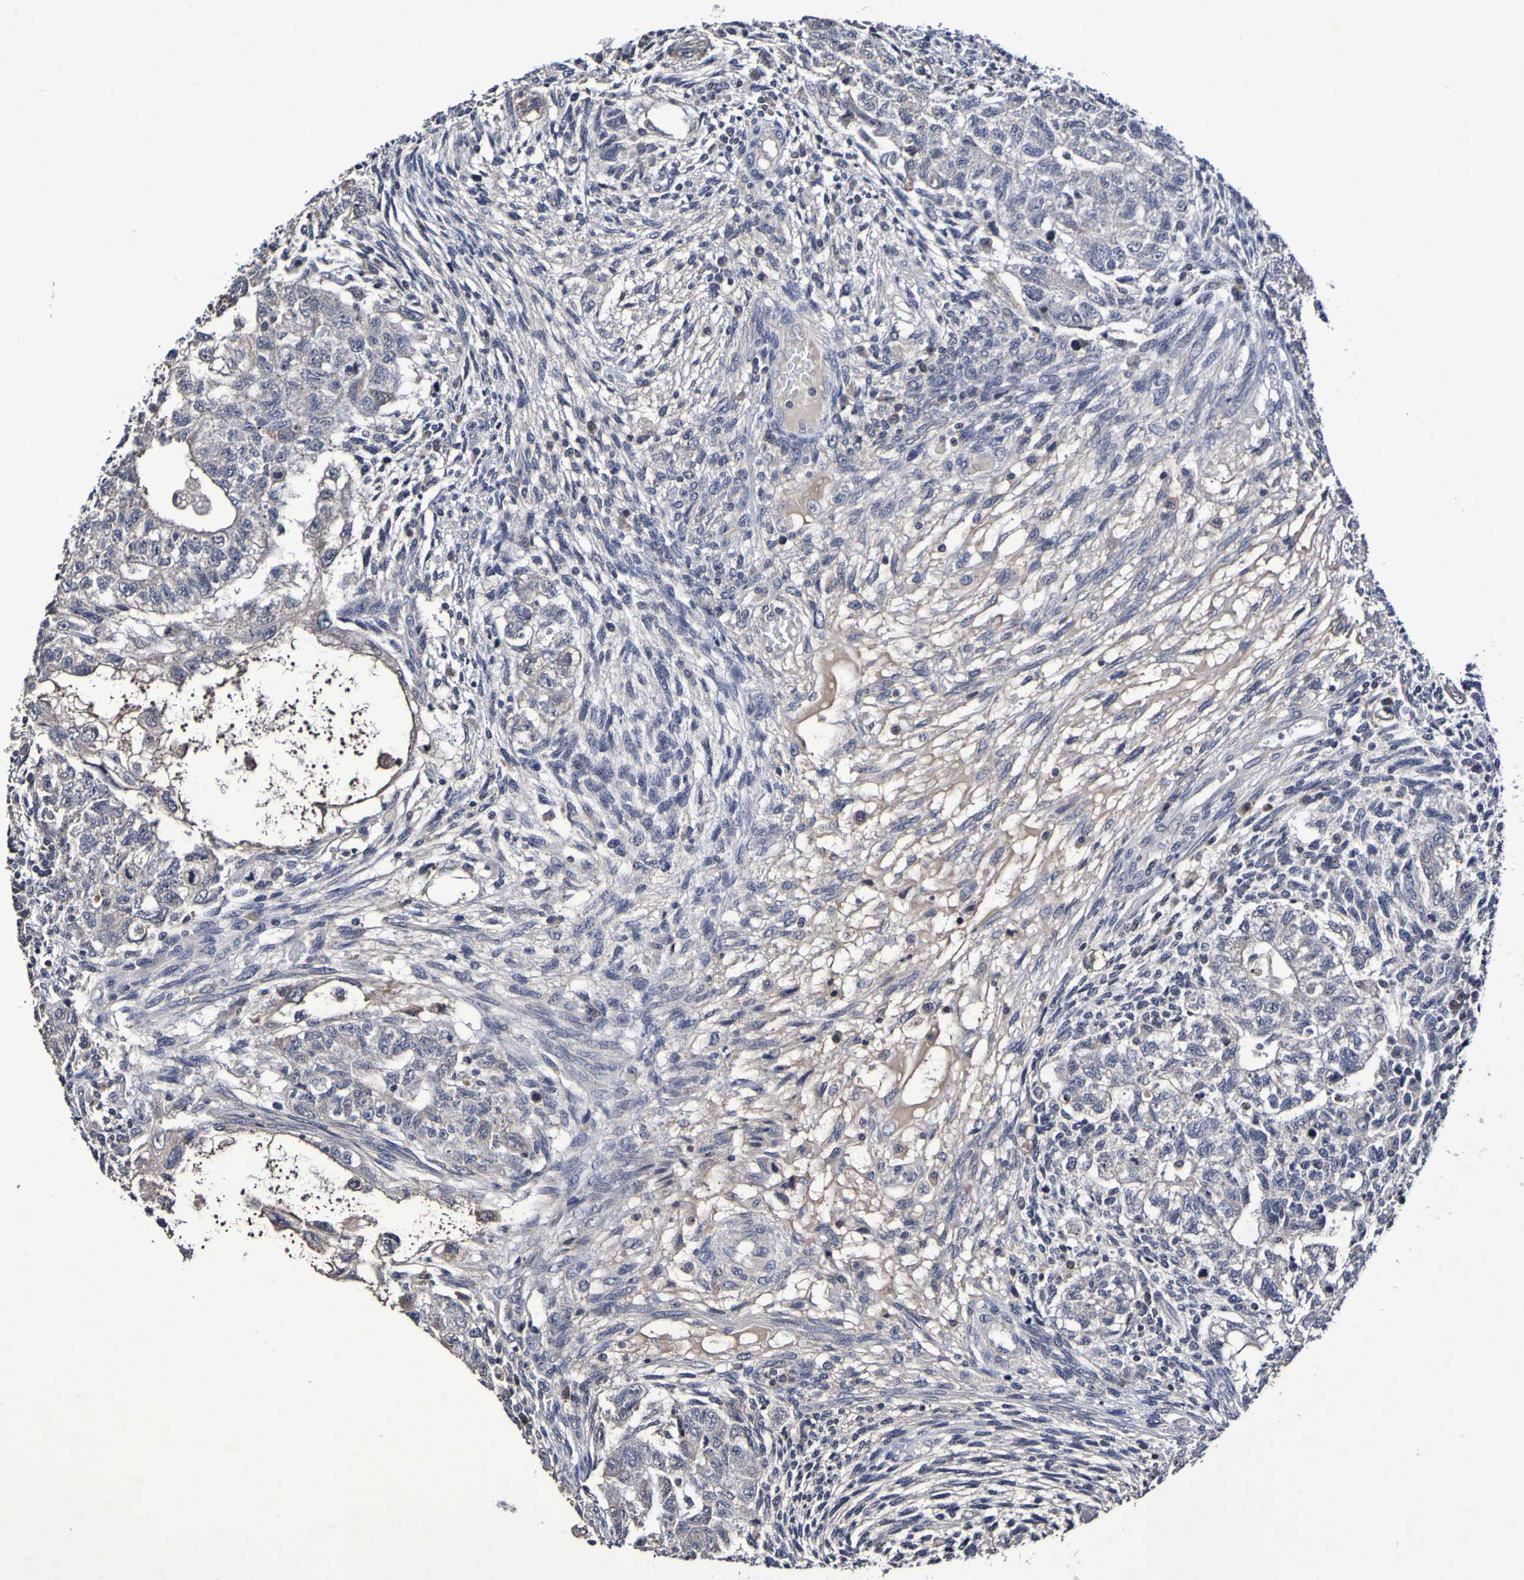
{"staining": {"intensity": "negative", "quantity": "none", "location": "none"}, "tissue": "testis cancer", "cell_type": "Tumor cells", "image_type": "cancer", "snomed": [{"axis": "morphology", "description": "Normal tissue, NOS"}, {"axis": "morphology", "description": "Carcinoma, Embryonal, NOS"}, {"axis": "topography", "description": "Testis"}], "caption": "DAB immunohistochemical staining of embryonal carcinoma (testis) displays no significant expression in tumor cells.", "gene": "PTP4A2", "patient": {"sex": "male", "age": 36}}